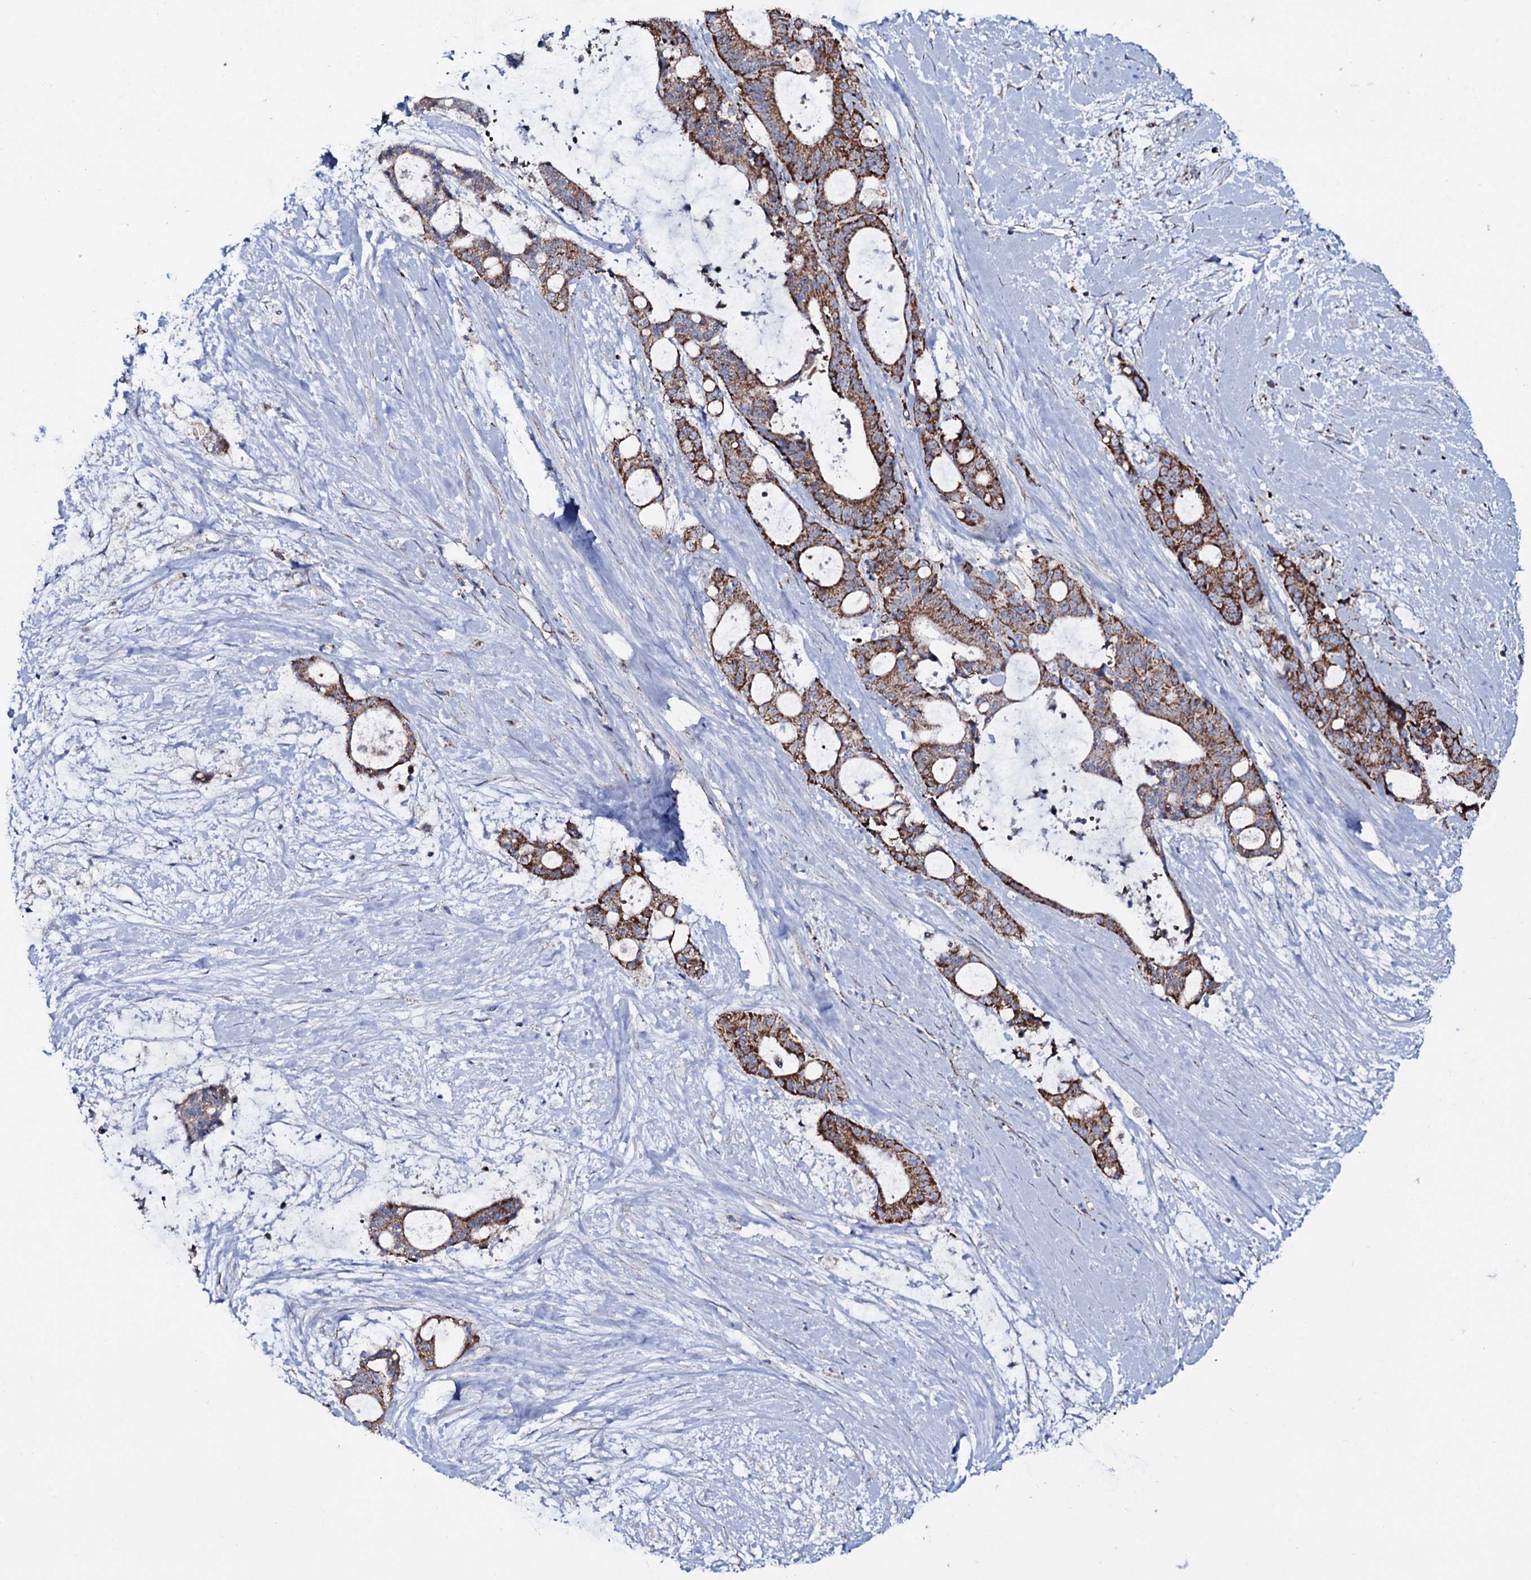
{"staining": {"intensity": "strong", "quantity": ">75%", "location": "cytoplasmic/membranous"}, "tissue": "liver cancer", "cell_type": "Tumor cells", "image_type": "cancer", "snomed": [{"axis": "morphology", "description": "Normal tissue, NOS"}, {"axis": "morphology", "description": "Cholangiocarcinoma"}, {"axis": "topography", "description": "Liver"}, {"axis": "topography", "description": "Peripheral nerve tissue"}], "caption": "Human liver cancer (cholangiocarcinoma) stained with a brown dye displays strong cytoplasmic/membranous positive staining in about >75% of tumor cells.", "gene": "MRPS35", "patient": {"sex": "female", "age": 73}}